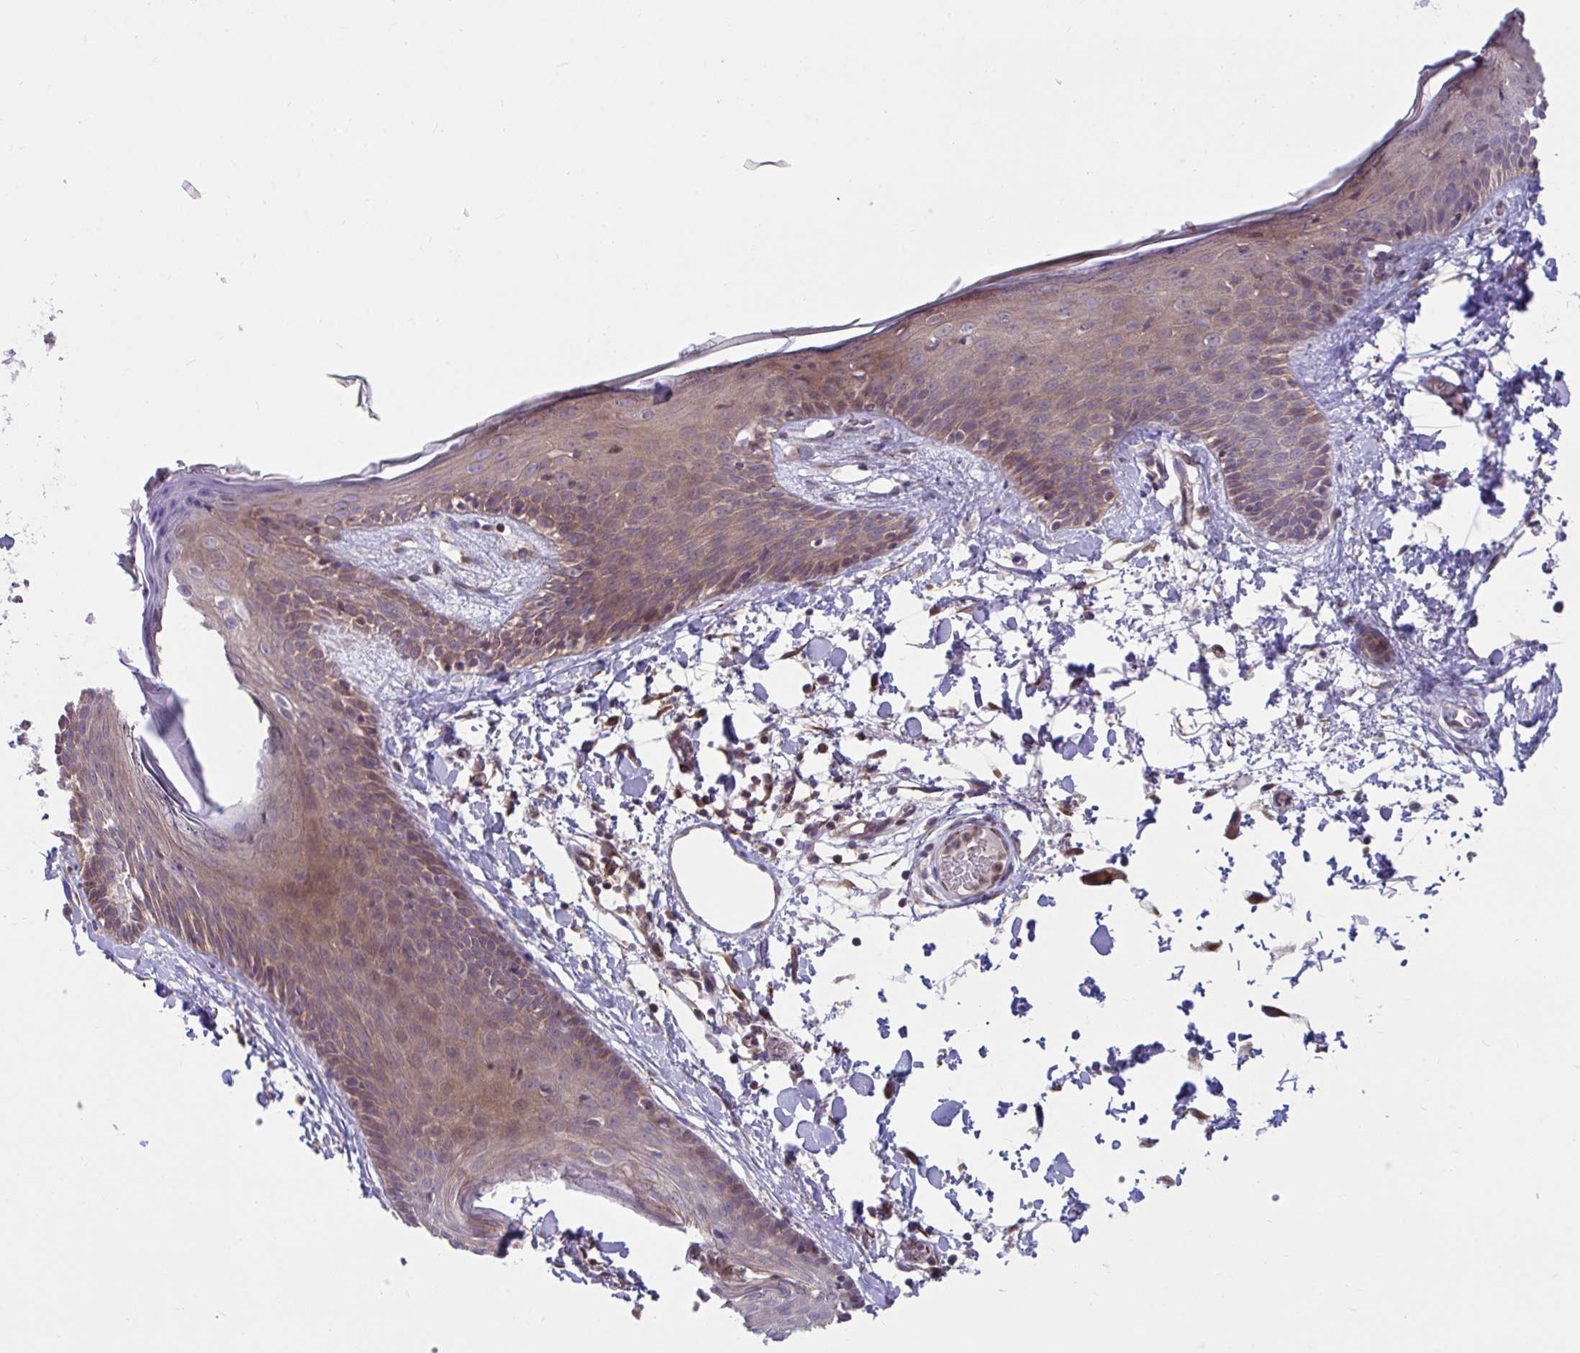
{"staining": {"intensity": "moderate", "quantity": "25%-75%", "location": "cytoplasmic/membranous"}, "tissue": "skin", "cell_type": "Fibroblasts", "image_type": "normal", "snomed": [{"axis": "morphology", "description": "Normal tissue, NOS"}, {"axis": "topography", "description": "Skin"}], "caption": "Human skin stained with a brown dye demonstrates moderate cytoplasmic/membranous positive positivity in about 25%-75% of fibroblasts.", "gene": "IST1", "patient": {"sex": "male", "age": 79}}